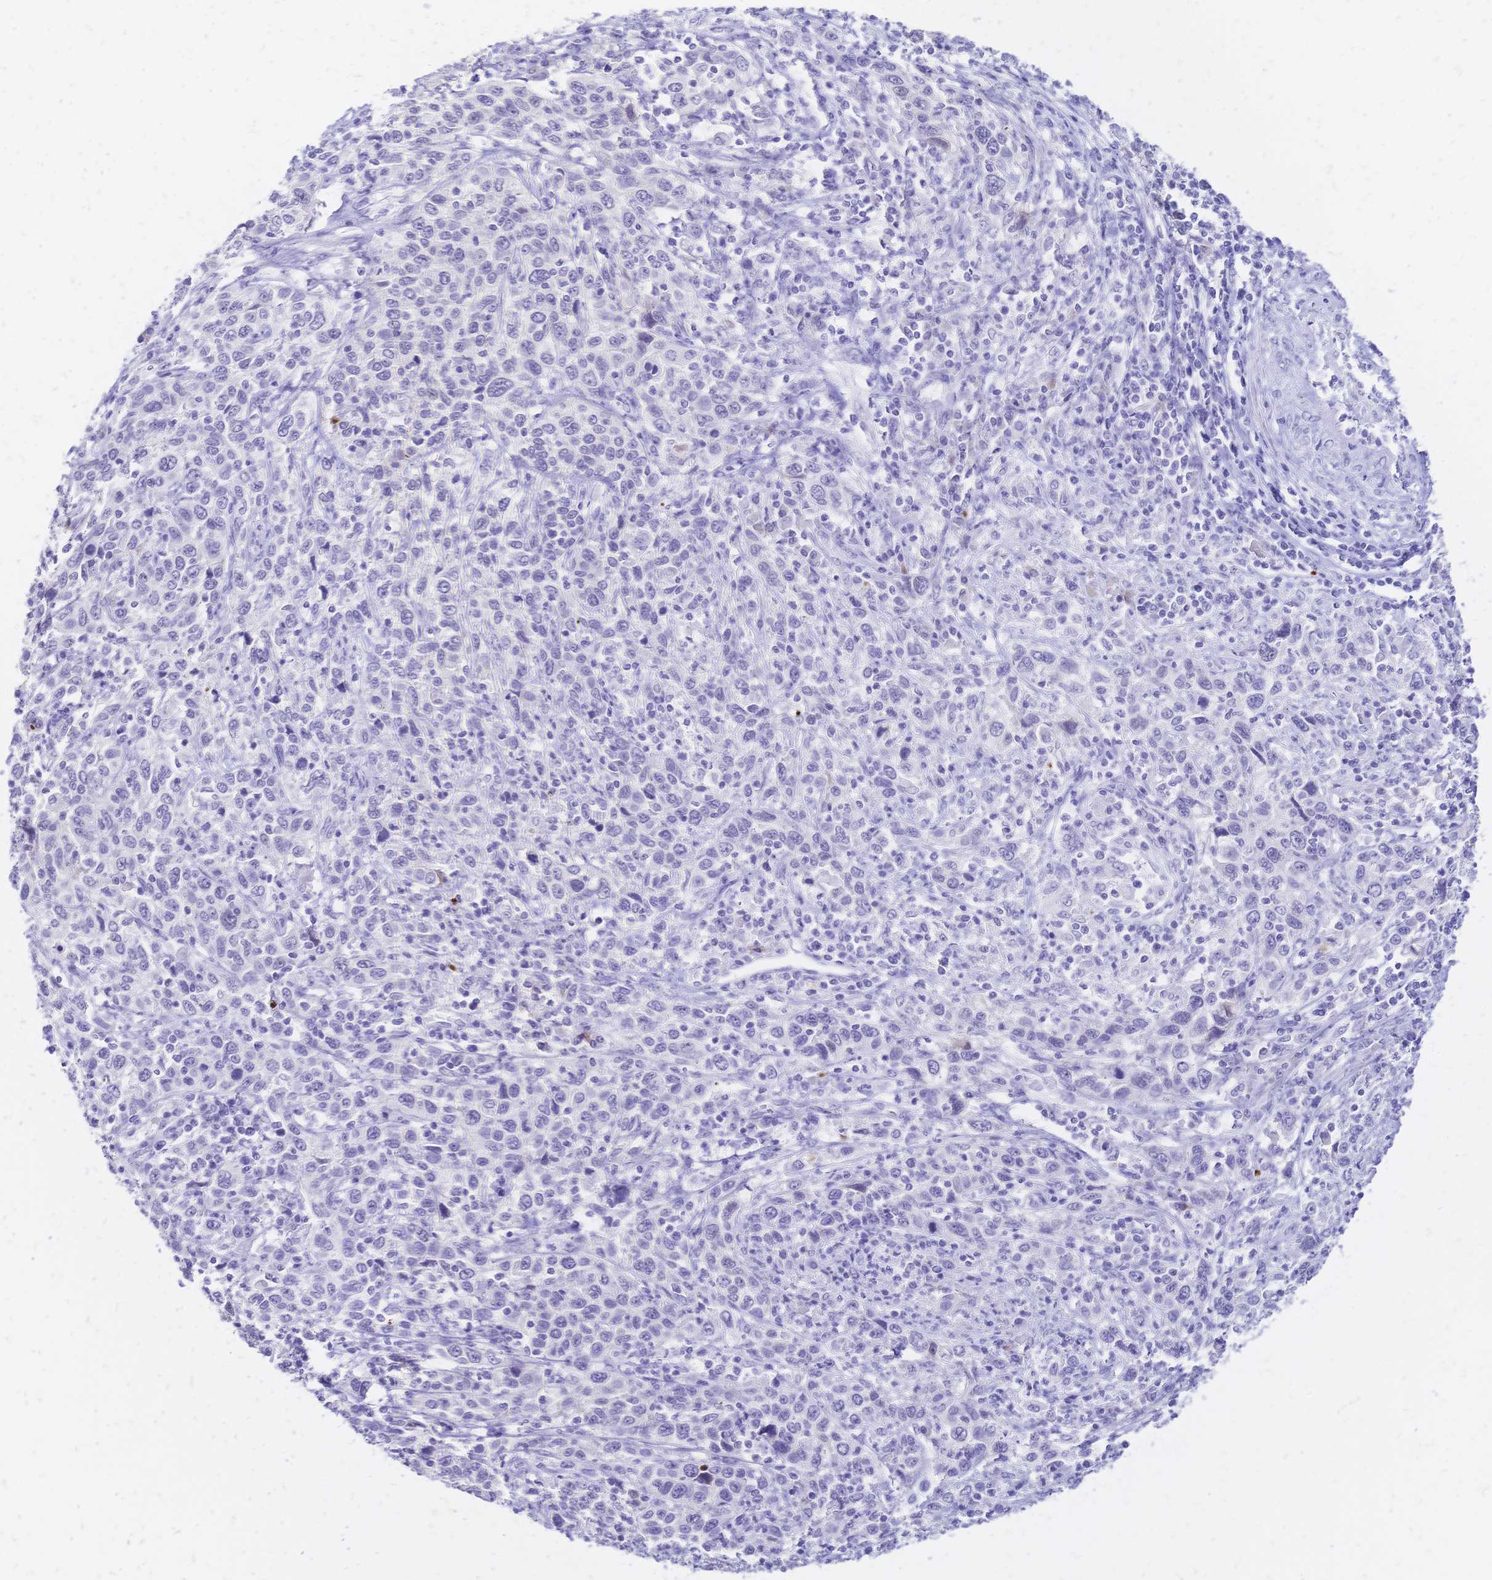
{"staining": {"intensity": "negative", "quantity": "none", "location": "none"}, "tissue": "cervical cancer", "cell_type": "Tumor cells", "image_type": "cancer", "snomed": [{"axis": "morphology", "description": "Squamous cell carcinoma, NOS"}, {"axis": "topography", "description": "Cervix"}], "caption": "IHC photomicrograph of cervical cancer stained for a protein (brown), which demonstrates no expression in tumor cells.", "gene": "GRB7", "patient": {"sex": "female", "age": 46}}